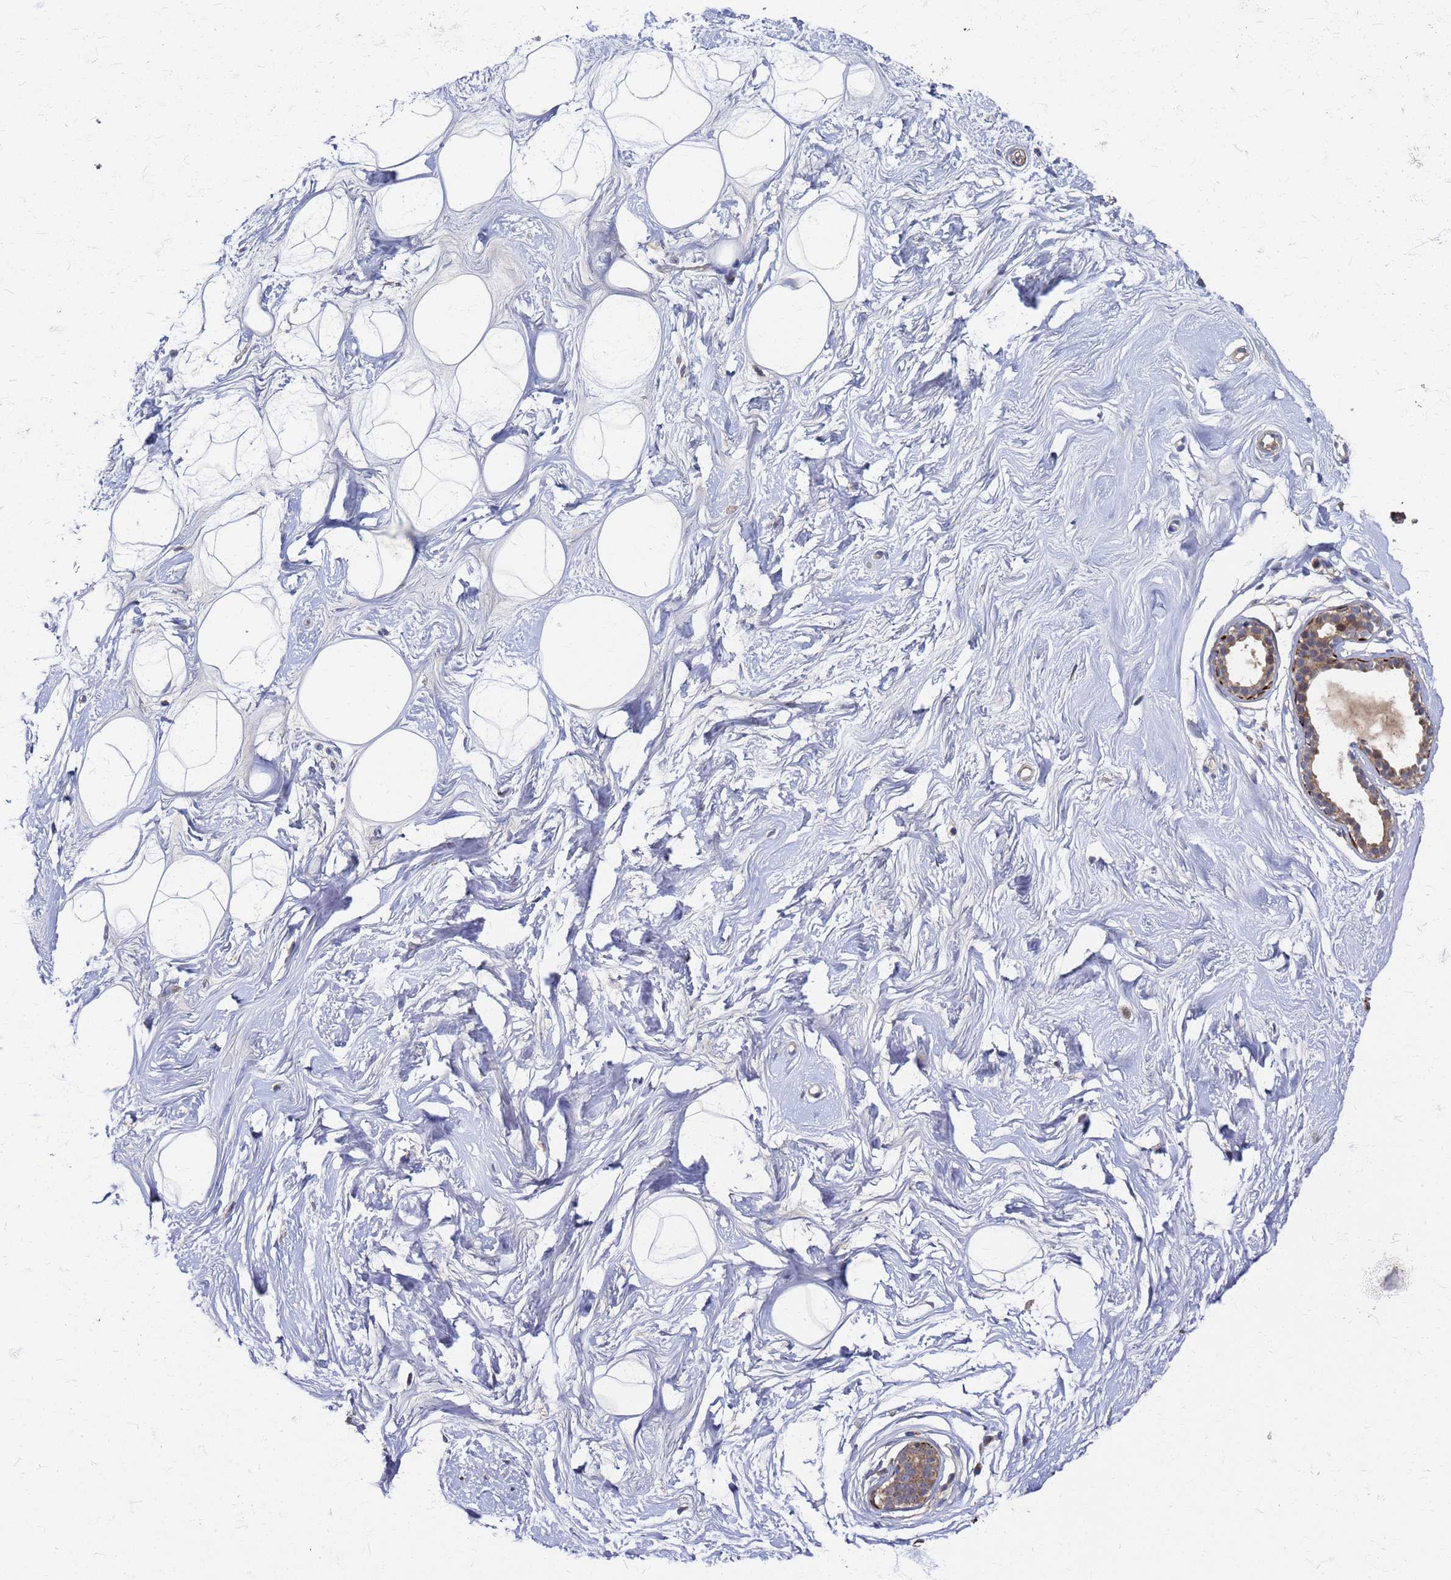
{"staining": {"intensity": "negative", "quantity": "none", "location": "none"}, "tissue": "breast", "cell_type": "Adipocytes", "image_type": "normal", "snomed": [{"axis": "morphology", "description": "Normal tissue, NOS"}, {"axis": "morphology", "description": "Adenoma, NOS"}, {"axis": "topography", "description": "Breast"}], "caption": "Micrograph shows no significant protein staining in adipocytes of normal breast. The staining is performed using DAB brown chromogen with nuclei counter-stained in using hematoxylin.", "gene": "ATPAF1", "patient": {"sex": "female", "age": 23}}